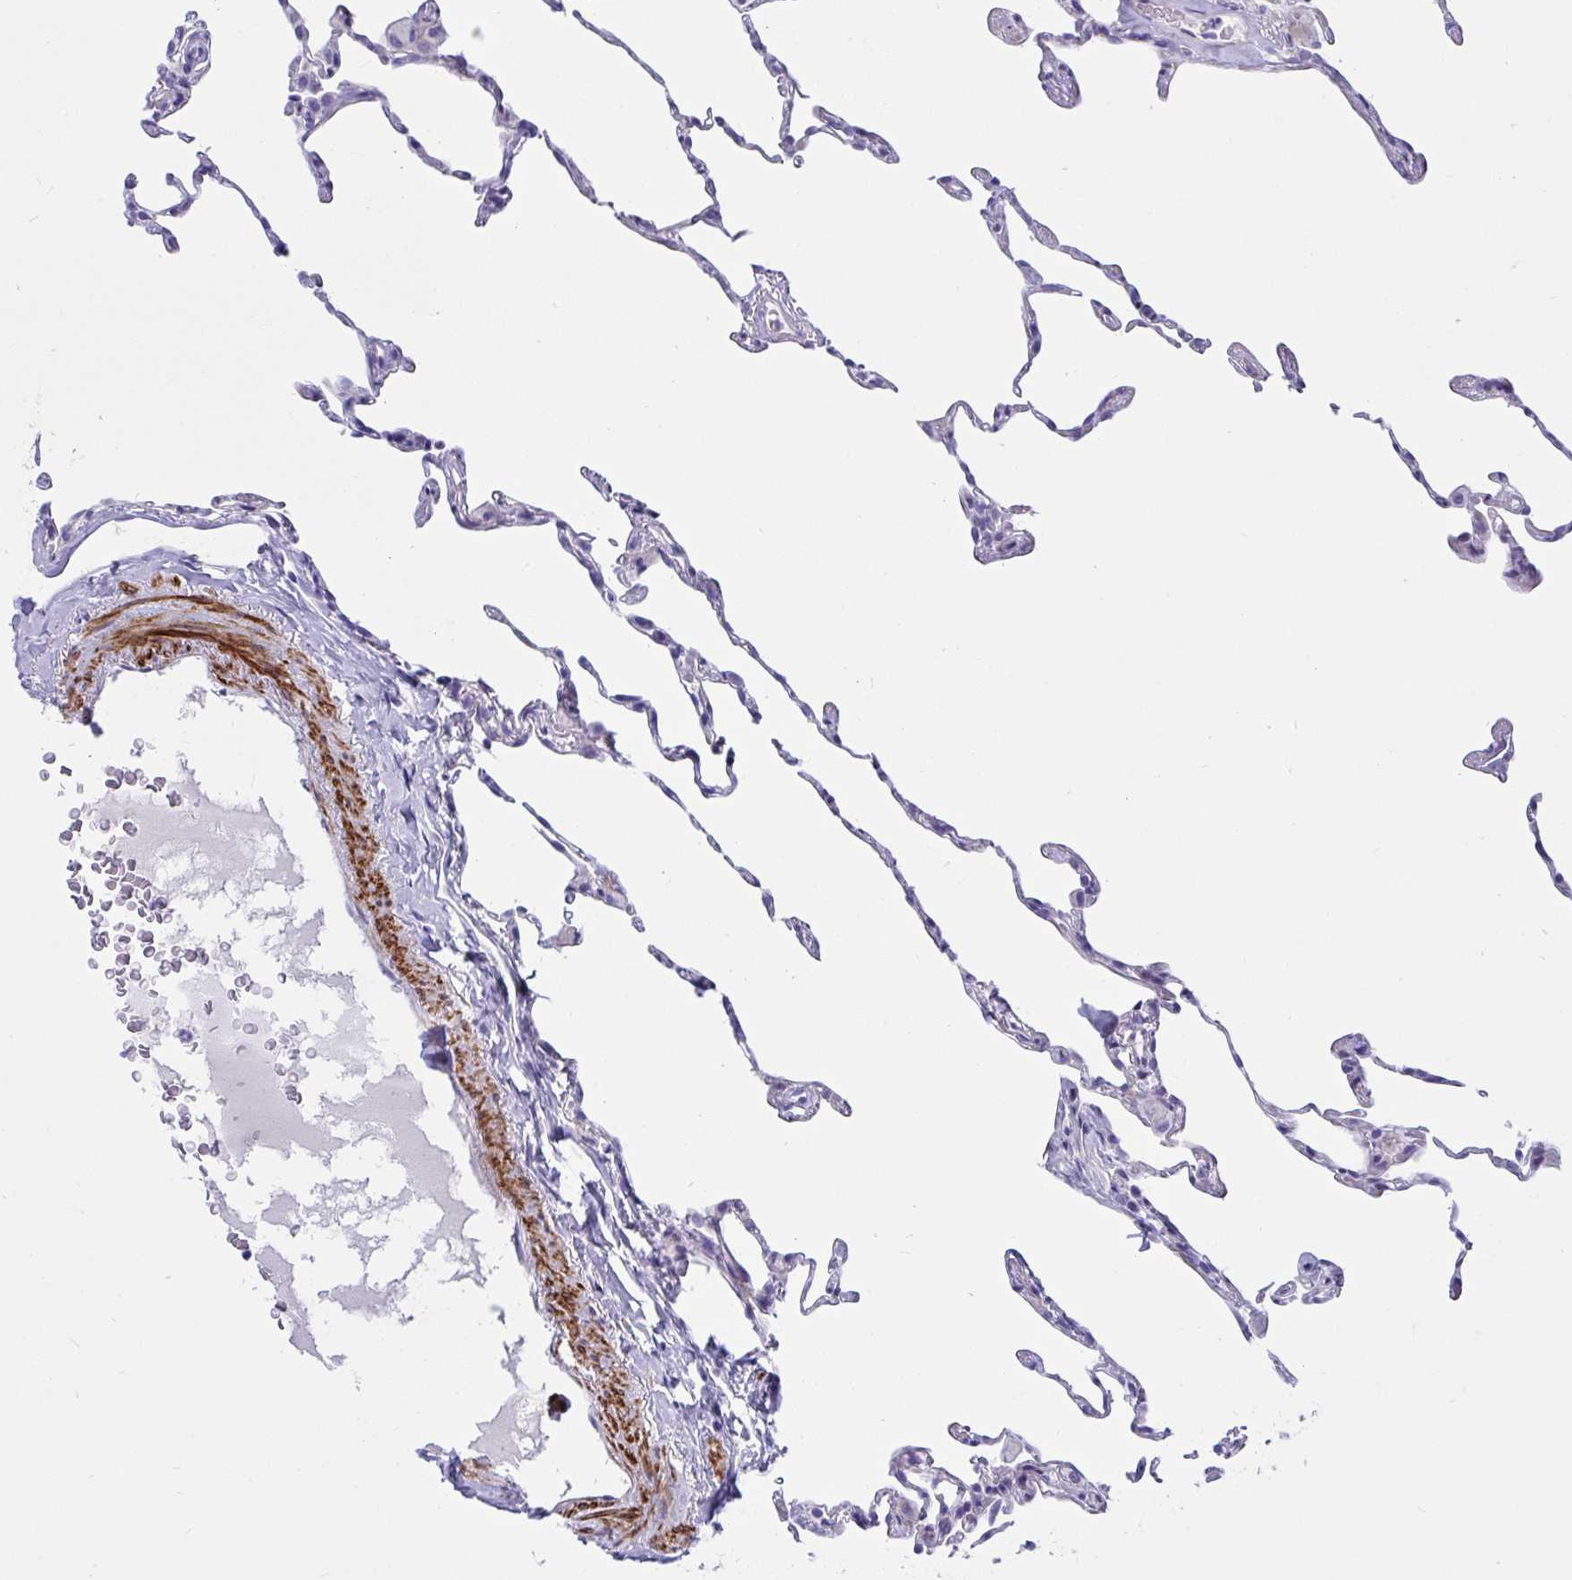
{"staining": {"intensity": "negative", "quantity": "none", "location": "none"}, "tissue": "lung", "cell_type": "Alveolar cells", "image_type": "normal", "snomed": [{"axis": "morphology", "description": "Normal tissue, NOS"}, {"axis": "topography", "description": "Lung"}], "caption": "Photomicrograph shows no protein expression in alveolar cells of unremarkable lung. (DAB (3,3'-diaminobenzidine) immunohistochemistry visualized using brightfield microscopy, high magnification).", "gene": "GRXCR2", "patient": {"sex": "female", "age": 57}}